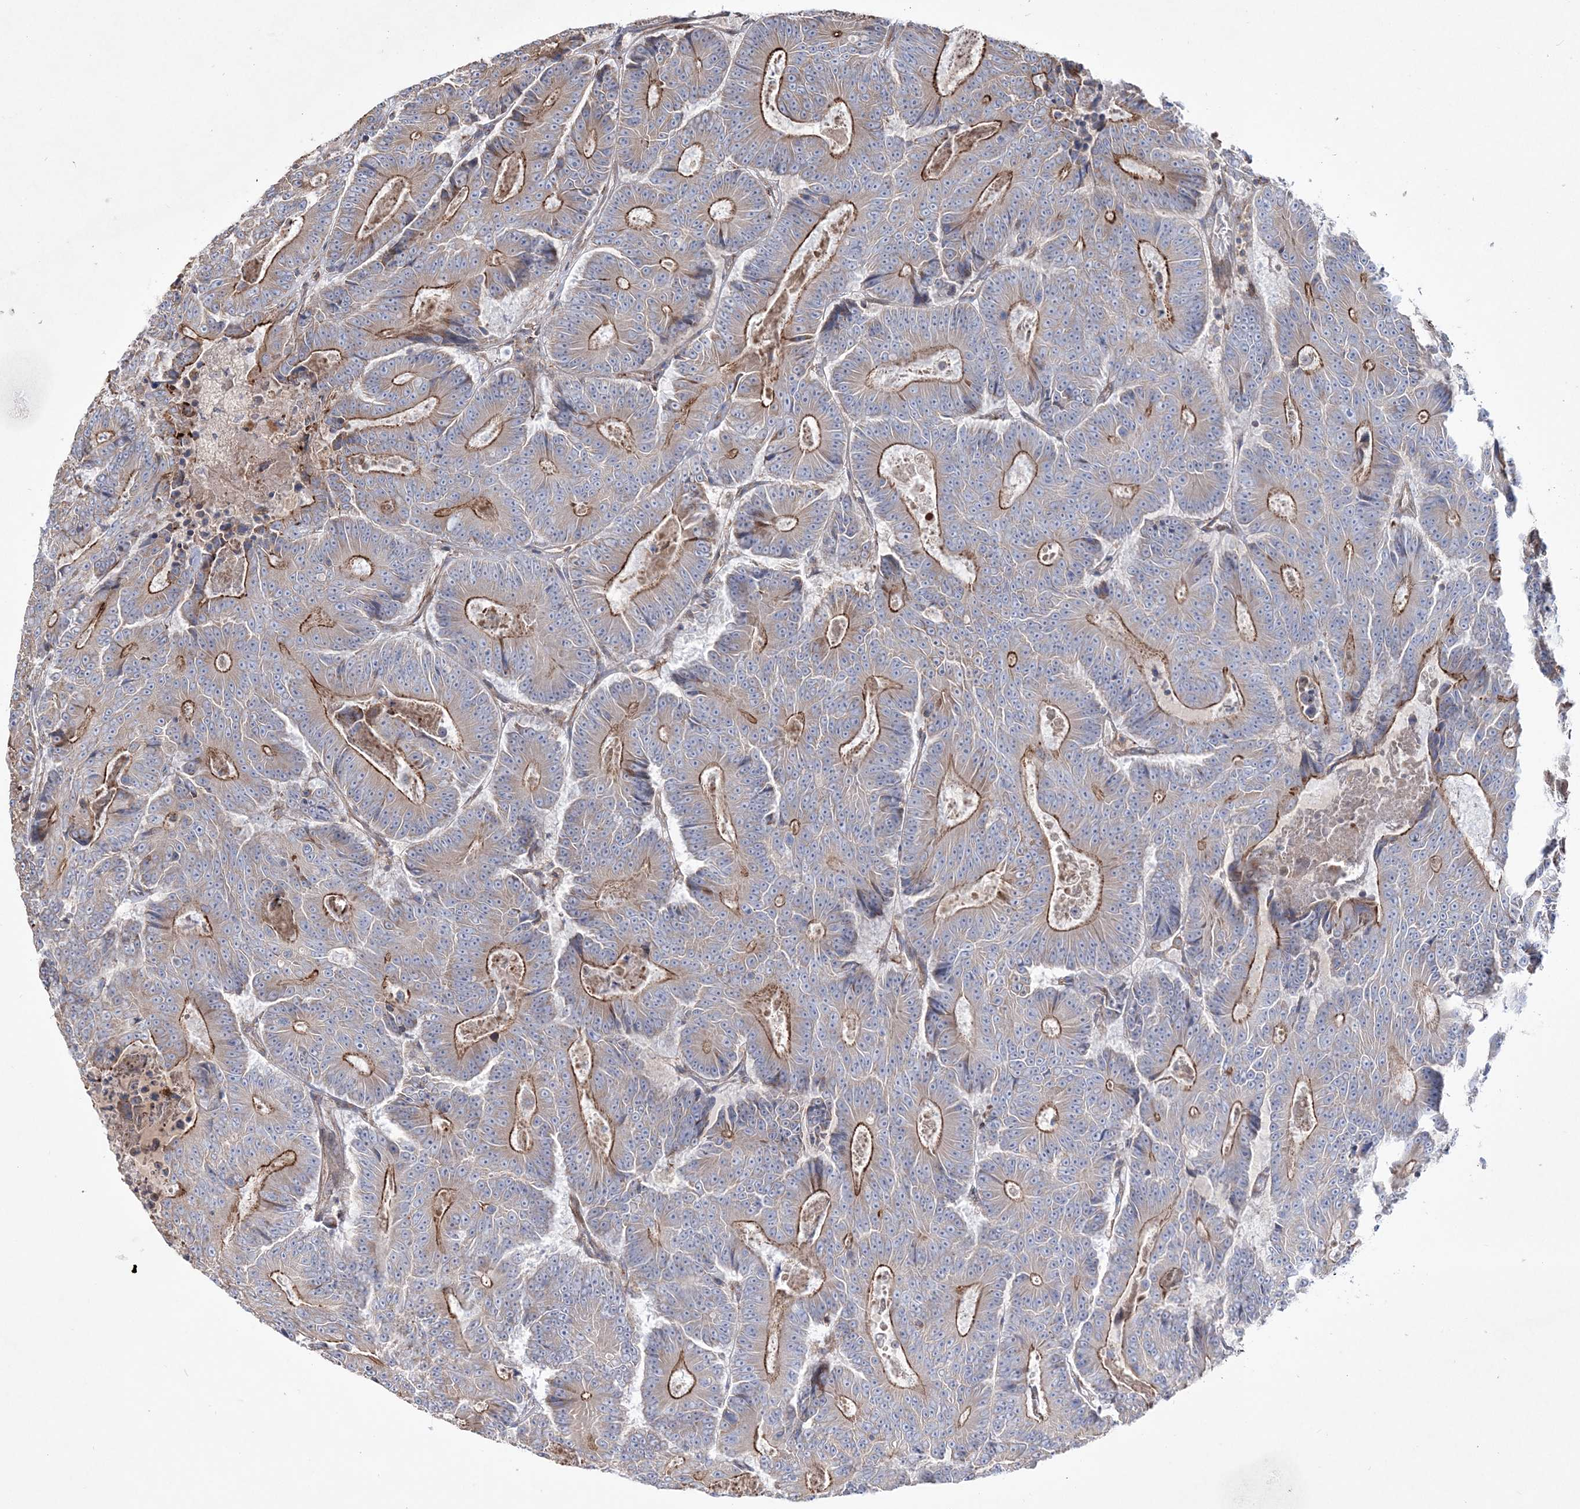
{"staining": {"intensity": "moderate", "quantity": "25%-75%", "location": "cytoplasmic/membranous"}, "tissue": "colorectal cancer", "cell_type": "Tumor cells", "image_type": "cancer", "snomed": [{"axis": "morphology", "description": "Adenocarcinoma, NOS"}, {"axis": "topography", "description": "Colon"}], "caption": "Colorectal cancer stained with DAB (3,3'-diaminobenzidine) immunohistochemistry (IHC) demonstrates medium levels of moderate cytoplasmic/membranous positivity in about 25%-75% of tumor cells.", "gene": "RICTOR", "patient": {"sex": "male", "age": 83}}